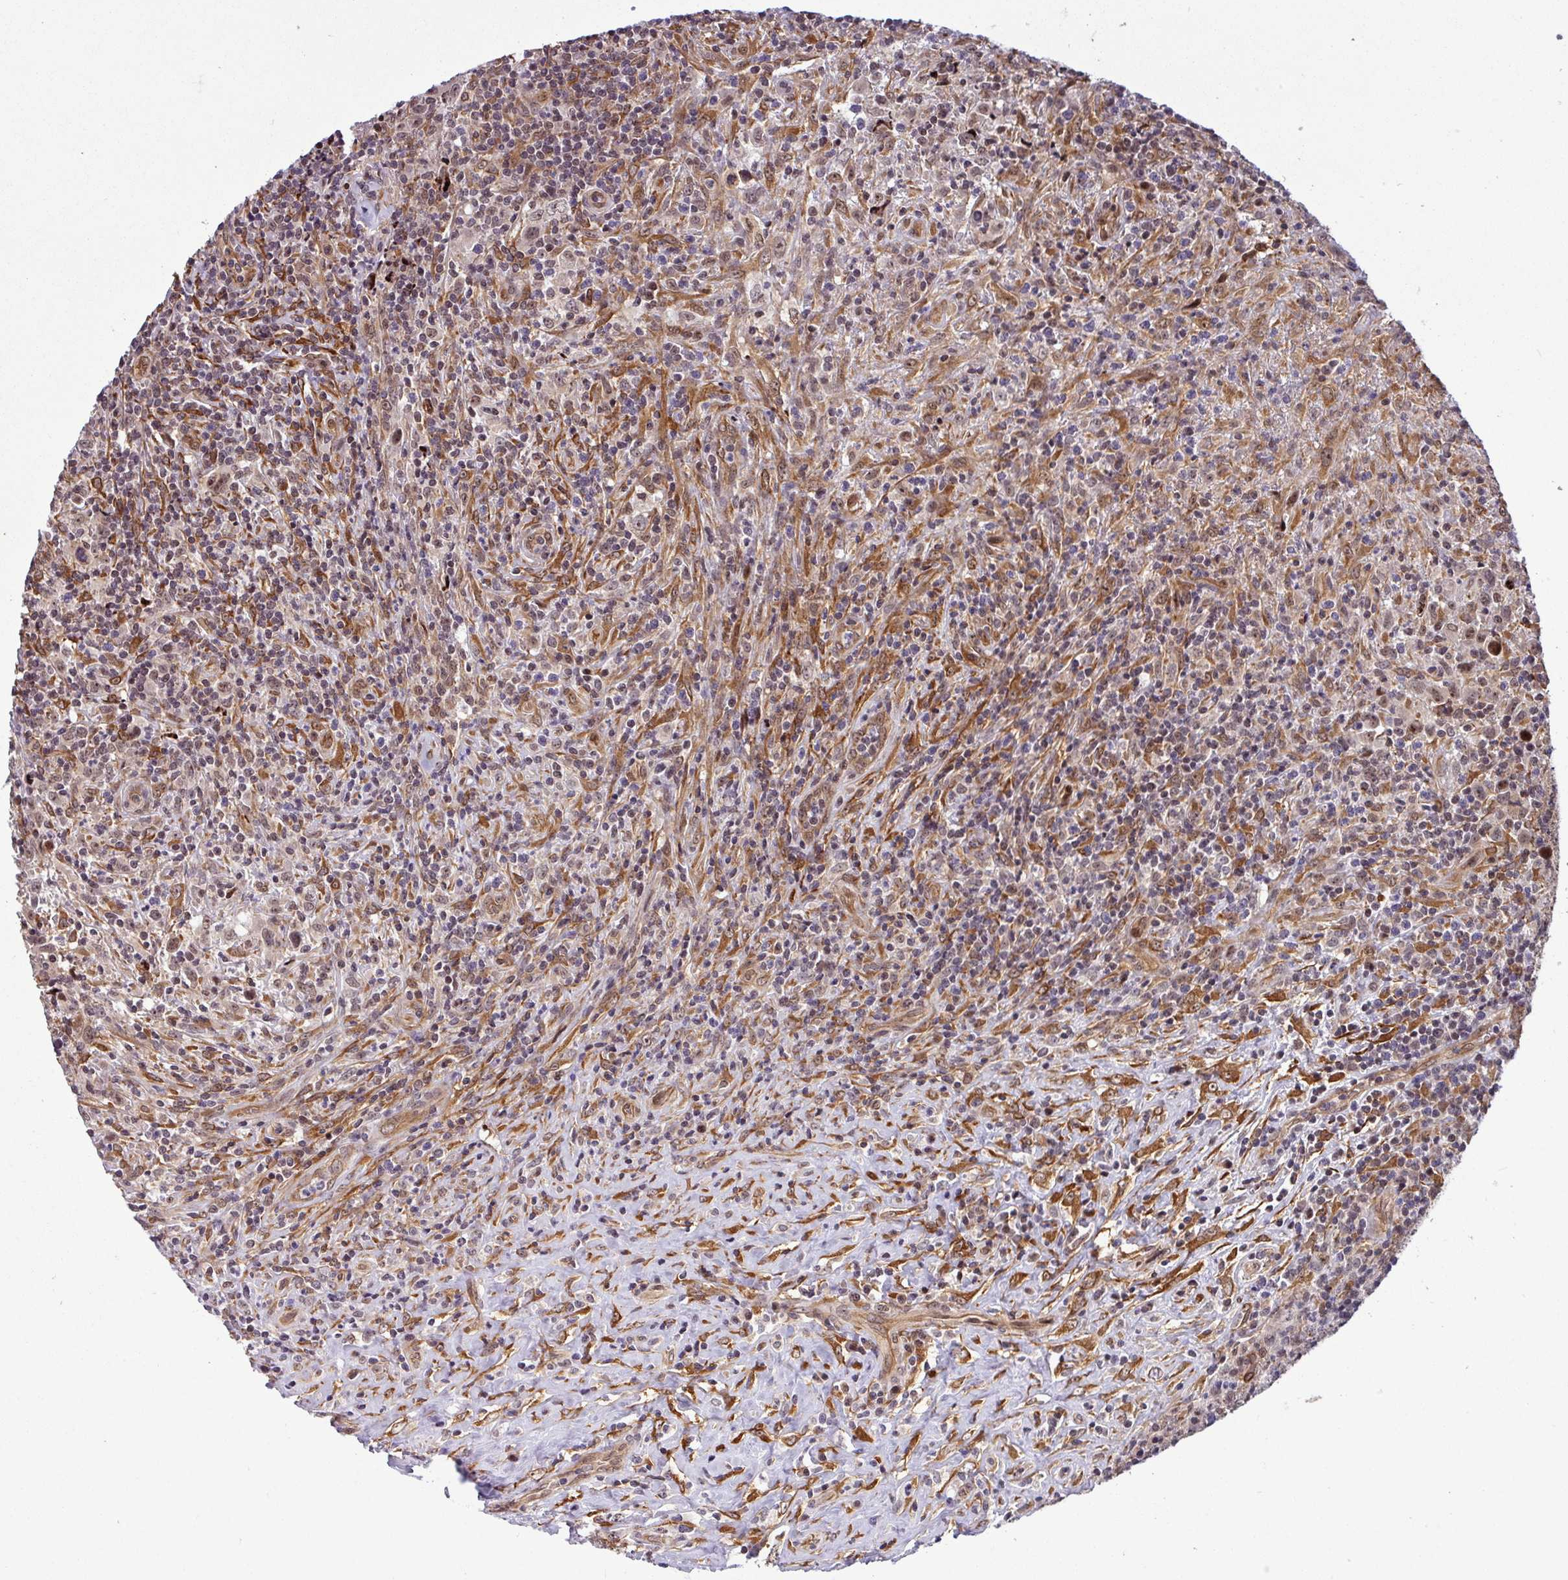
{"staining": {"intensity": "weak", "quantity": ">75%", "location": "nuclear"}, "tissue": "lymphoma", "cell_type": "Tumor cells", "image_type": "cancer", "snomed": [{"axis": "morphology", "description": "Hodgkin's disease, NOS"}, {"axis": "topography", "description": "Lymph node"}], "caption": "Hodgkin's disease tissue displays weak nuclear staining in about >75% of tumor cells, visualized by immunohistochemistry.", "gene": "C7orf50", "patient": {"sex": "female", "age": 18}}